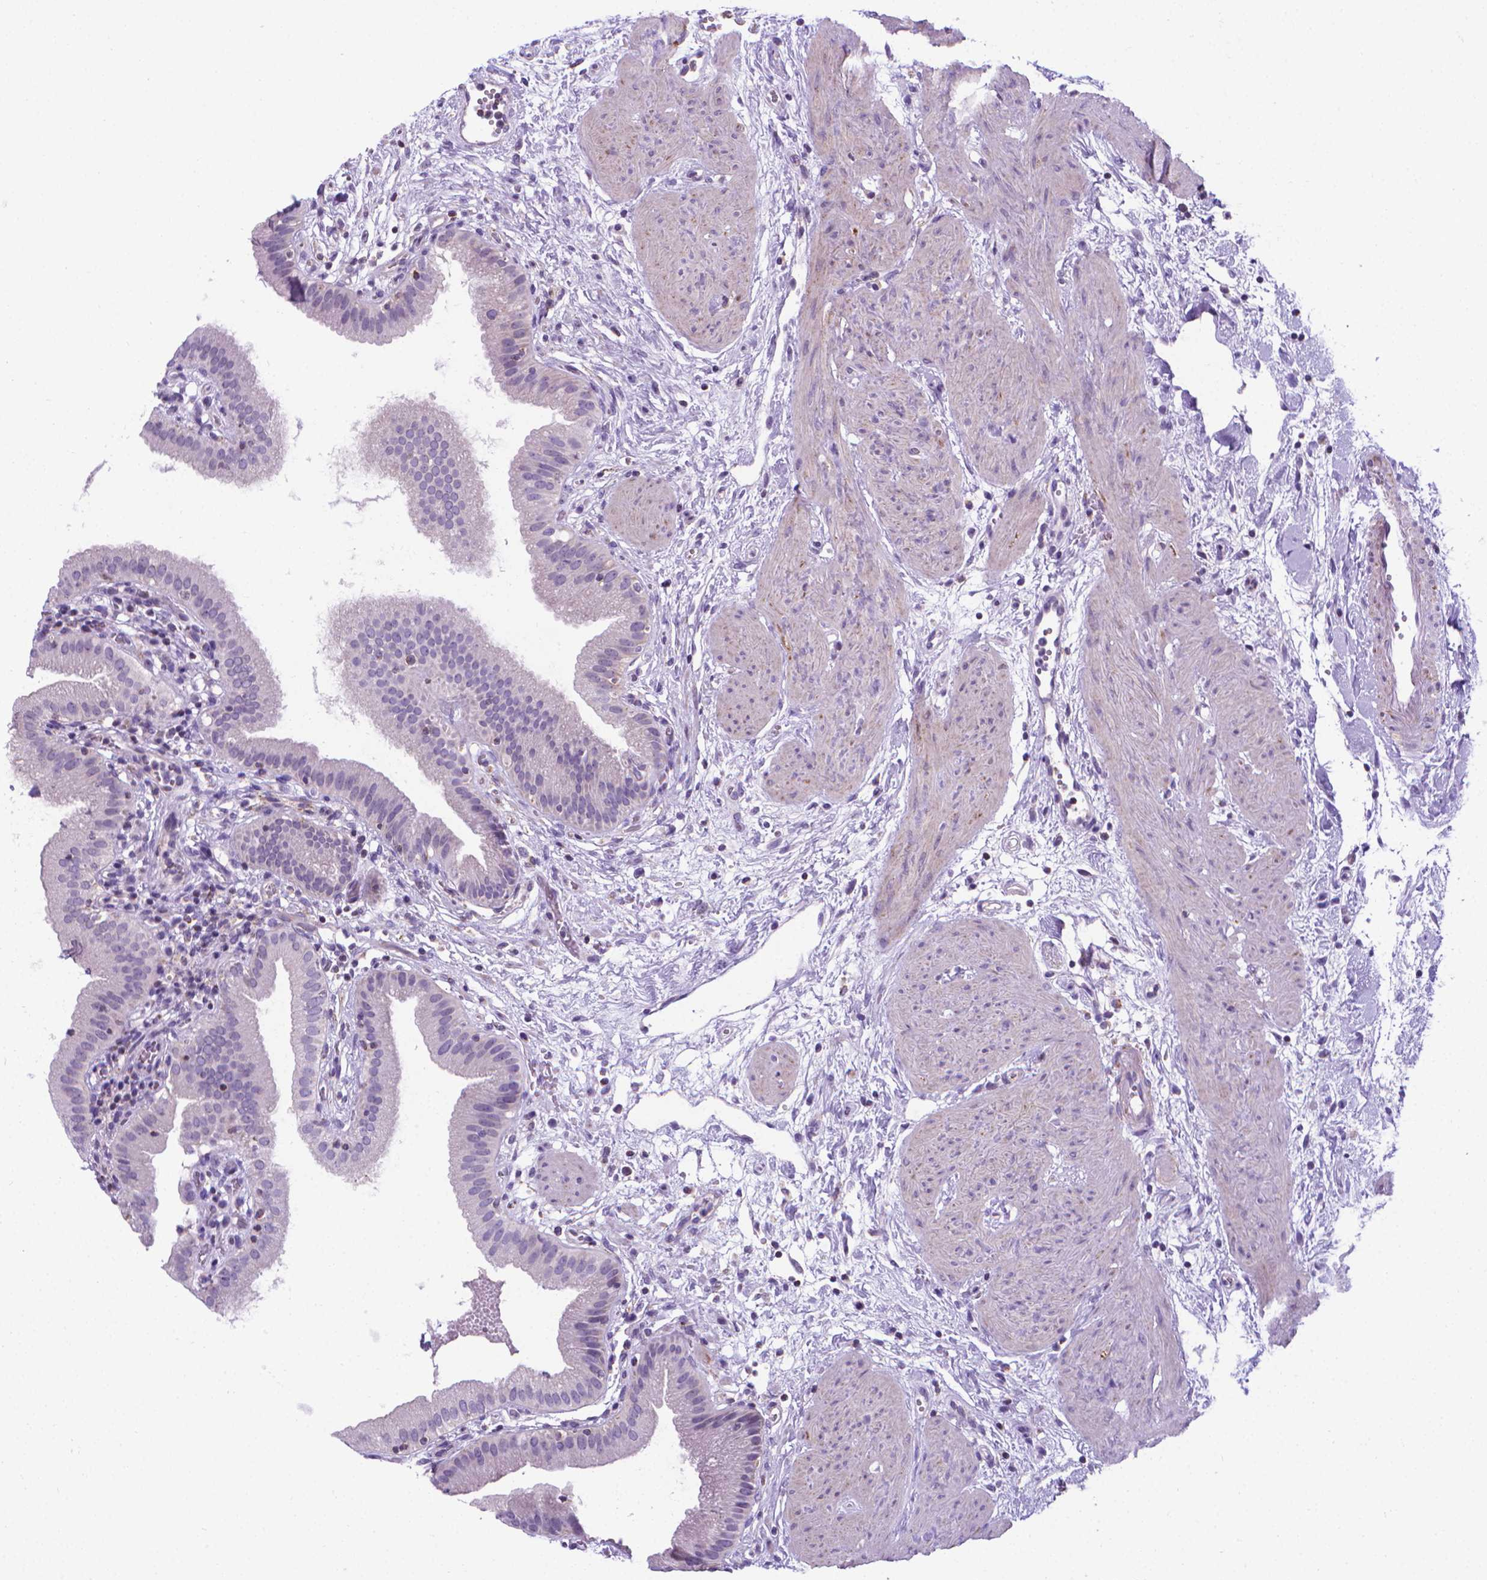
{"staining": {"intensity": "negative", "quantity": "none", "location": "none"}, "tissue": "gallbladder", "cell_type": "Glandular cells", "image_type": "normal", "snomed": [{"axis": "morphology", "description": "Normal tissue, NOS"}, {"axis": "topography", "description": "Gallbladder"}], "caption": "Immunohistochemistry histopathology image of benign gallbladder stained for a protein (brown), which shows no positivity in glandular cells. Nuclei are stained in blue.", "gene": "POU3F3", "patient": {"sex": "female", "age": 65}}